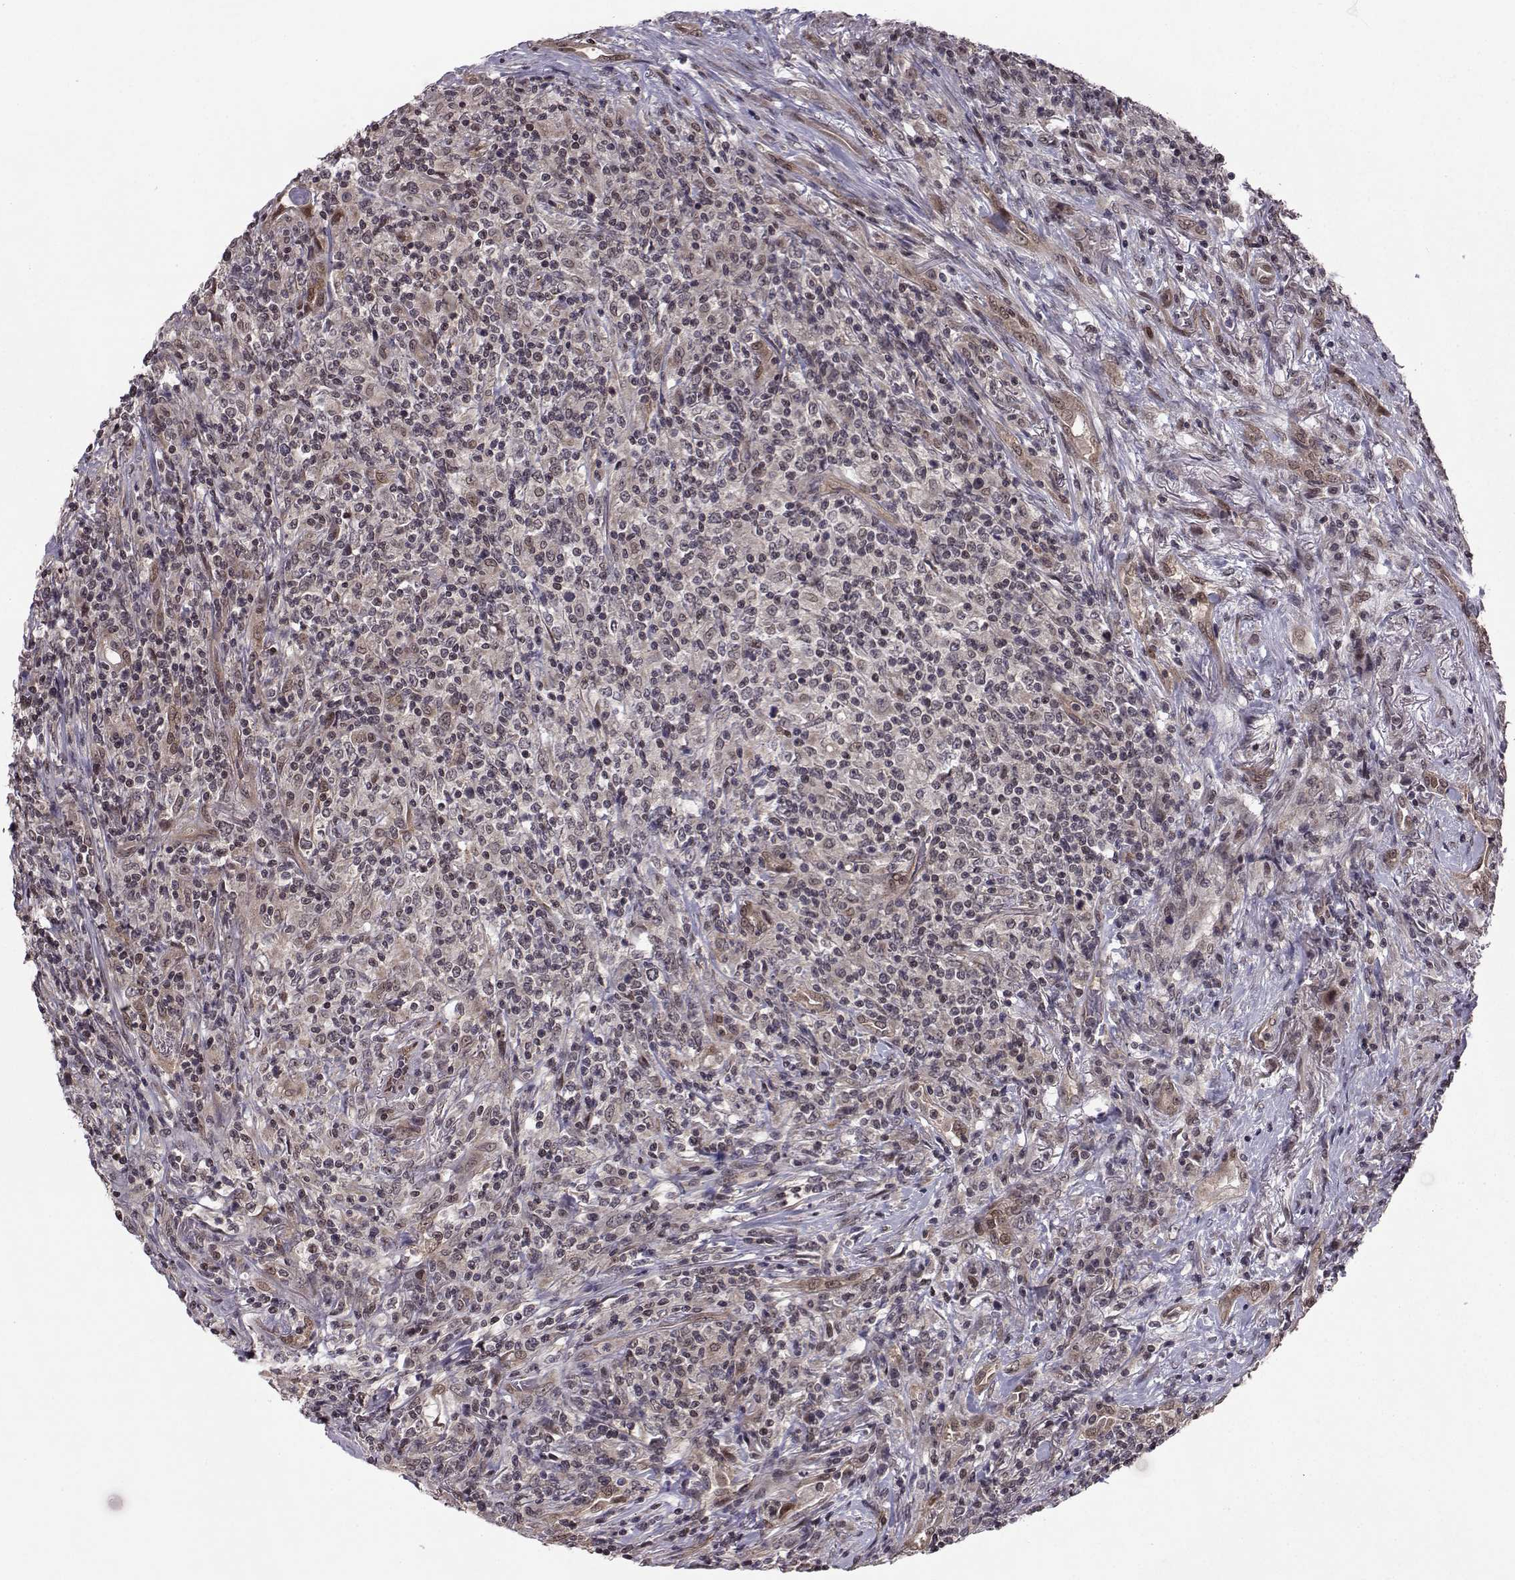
{"staining": {"intensity": "negative", "quantity": "none", "location": "none"}, "tissue": "lymphoma", "cell_type": "Tumor cells", "image_type": "cancer", "snomed": [{"axis": "morphology", "description": "Malignant lymphoma, non-Hodgkin's type, High grade"}, {"axis": "topography", "description": "Lung"}], "caption": "There is no significant positivity in tumor cells of lymphoma.", "gene": "PKN2", "patient": {"sex": "male", "age": 79}}